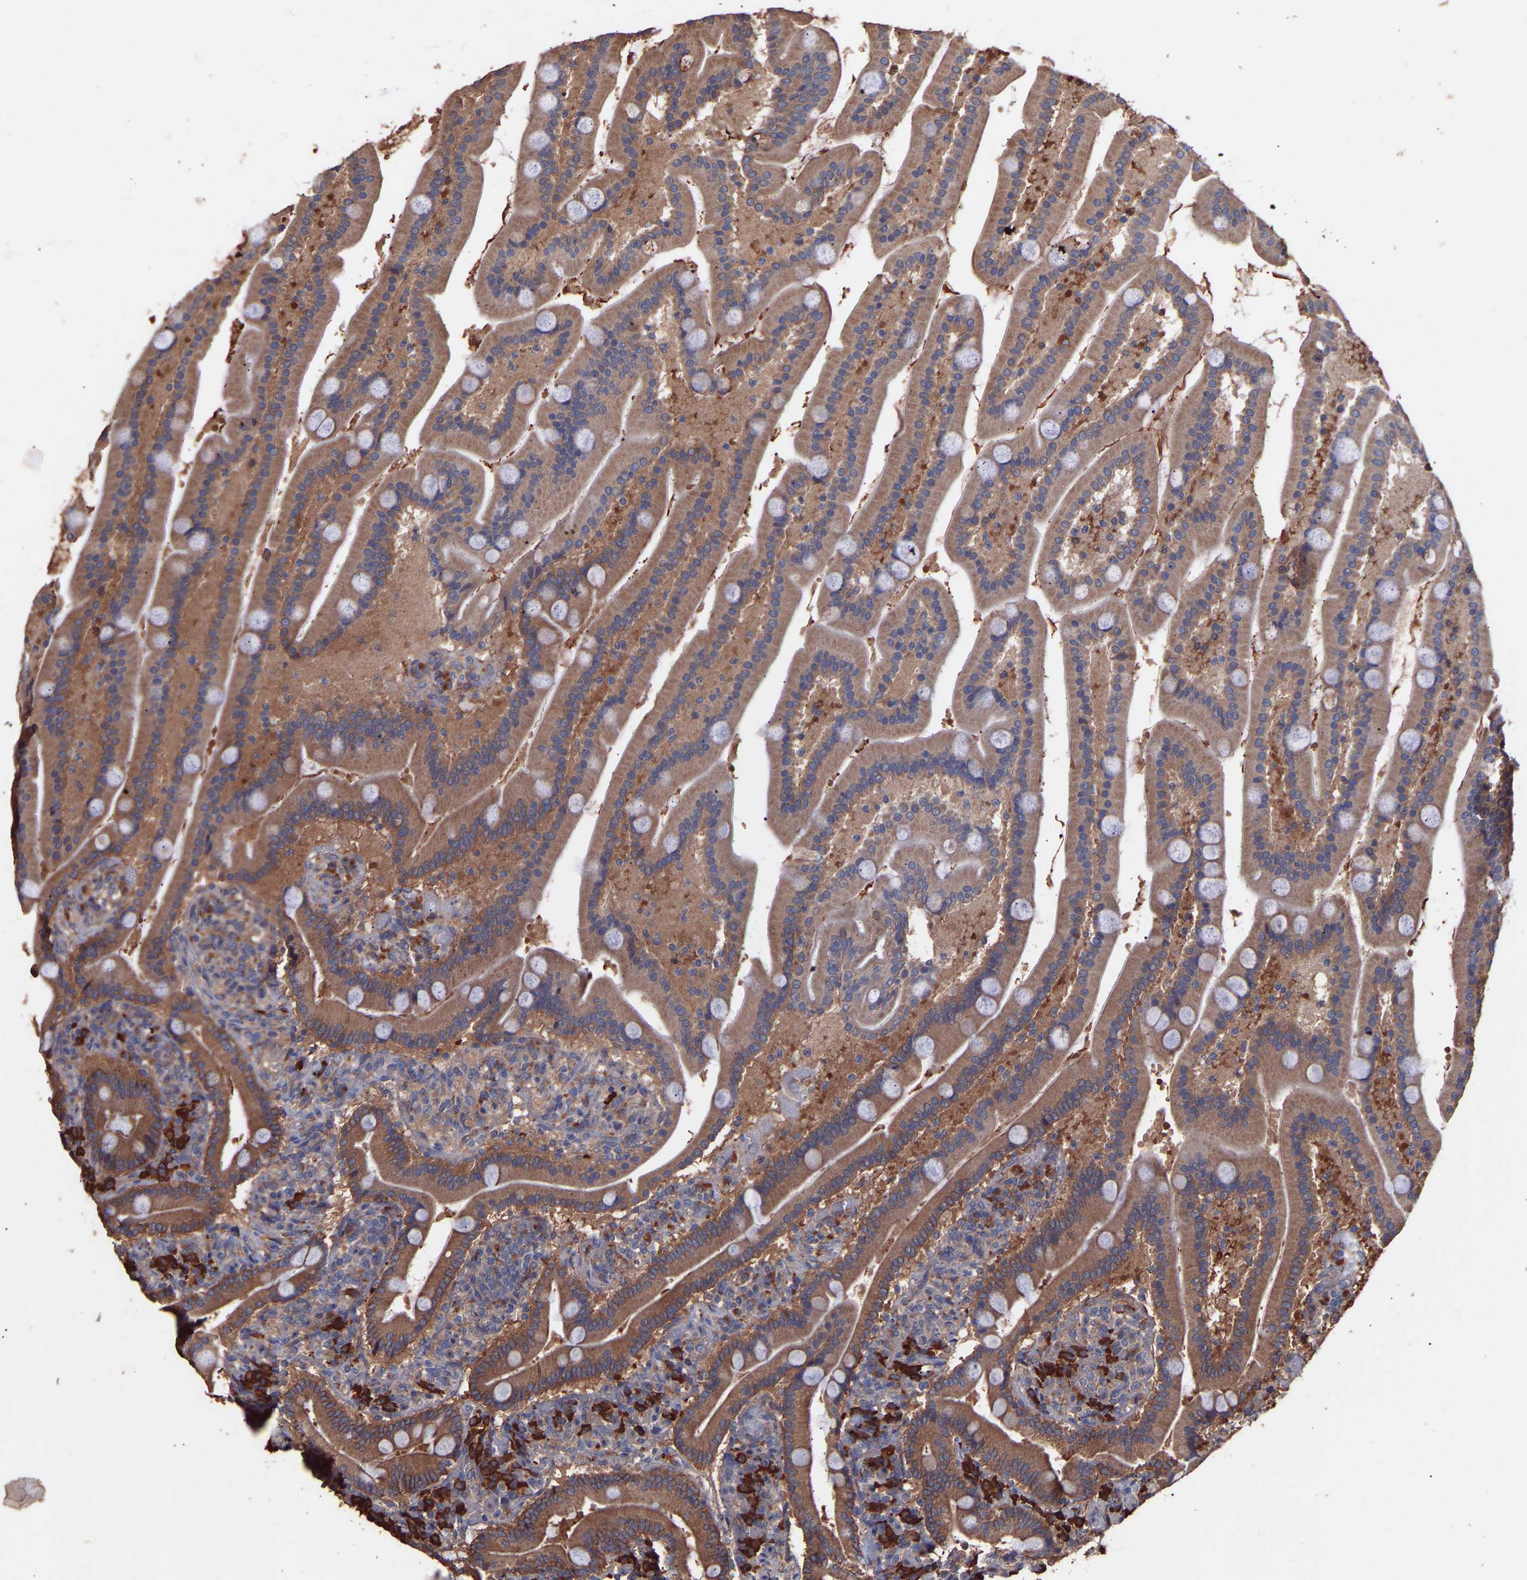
{"staining": {"intensity": "moderate", "quantity": ">75%", "location": "cytoplasmic/membranous"}, "tissue": "duodenum", "cell_type": "Glandular cells", "image_type": "normal", "snomed": [{"axis": "morphology", "description": "Normal tissue, NOS"}, {"axis": "topography", "description": "Duodenum"}], "caption": "IHC photomicrograph of benign human duodenum stained for a protein (brown), which reveals medium levels of moderate cytoplasmic/membranous staining in about >75% of glandular cells.", "gene": "TMEM268", "patient": {"sex": "male", "age": 54}}